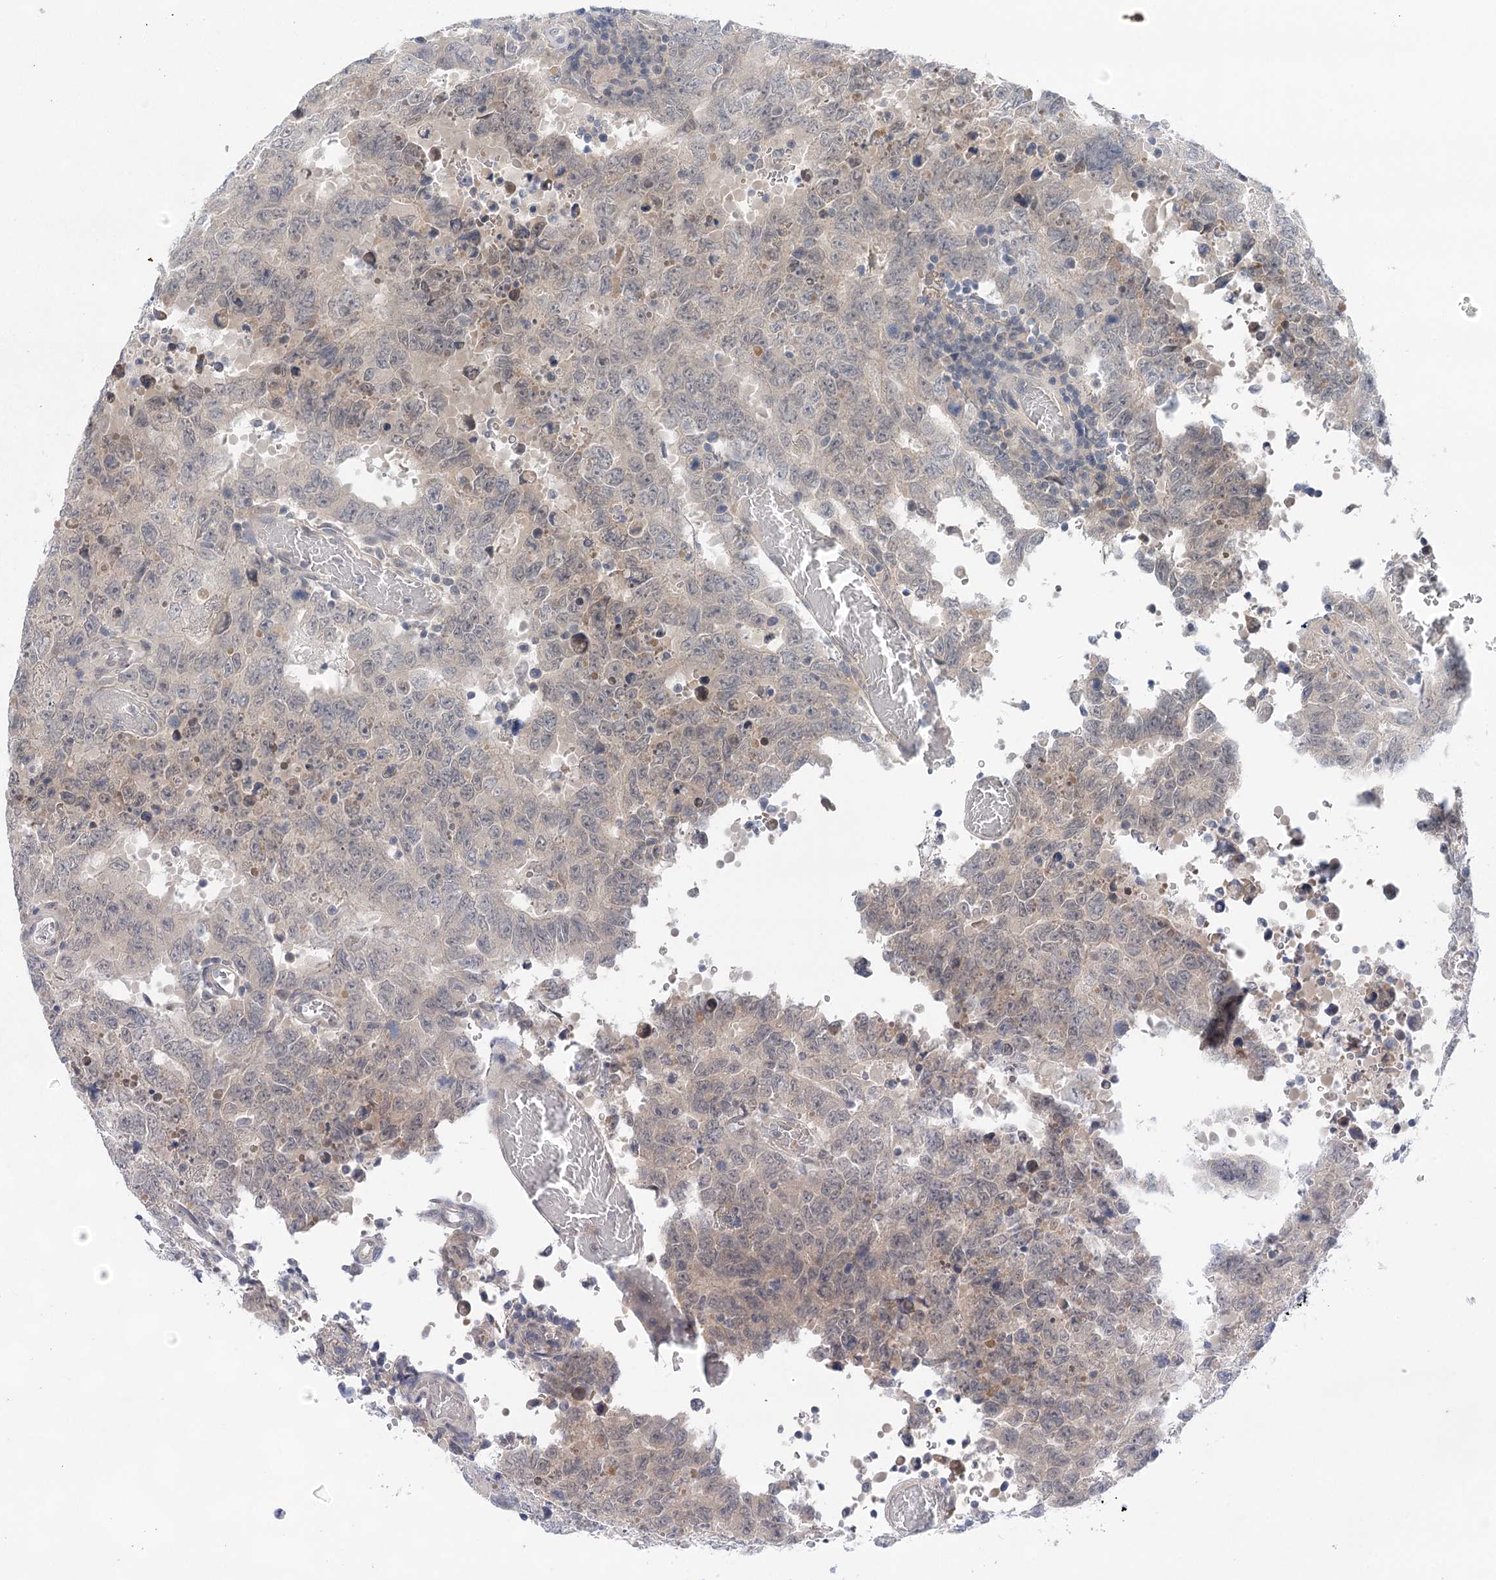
{"staining": {"intensity": "negative", "quantity": "none", "location": "none"}, "tissue": "testis cancer", "cell_type": "Tumor cells", "image_type": "cancer", "snomed": [{"axis": "morphology", "description": "Carcinoma, Embryonal, NOS"}, {"axis": "topography", "description": "Testis"}], "caption": "Tumor cells show no significant protein expression in testis embryonal carcinoma.", "gene": "LALBA", "patient": {"sex": "male", "age": 26}}